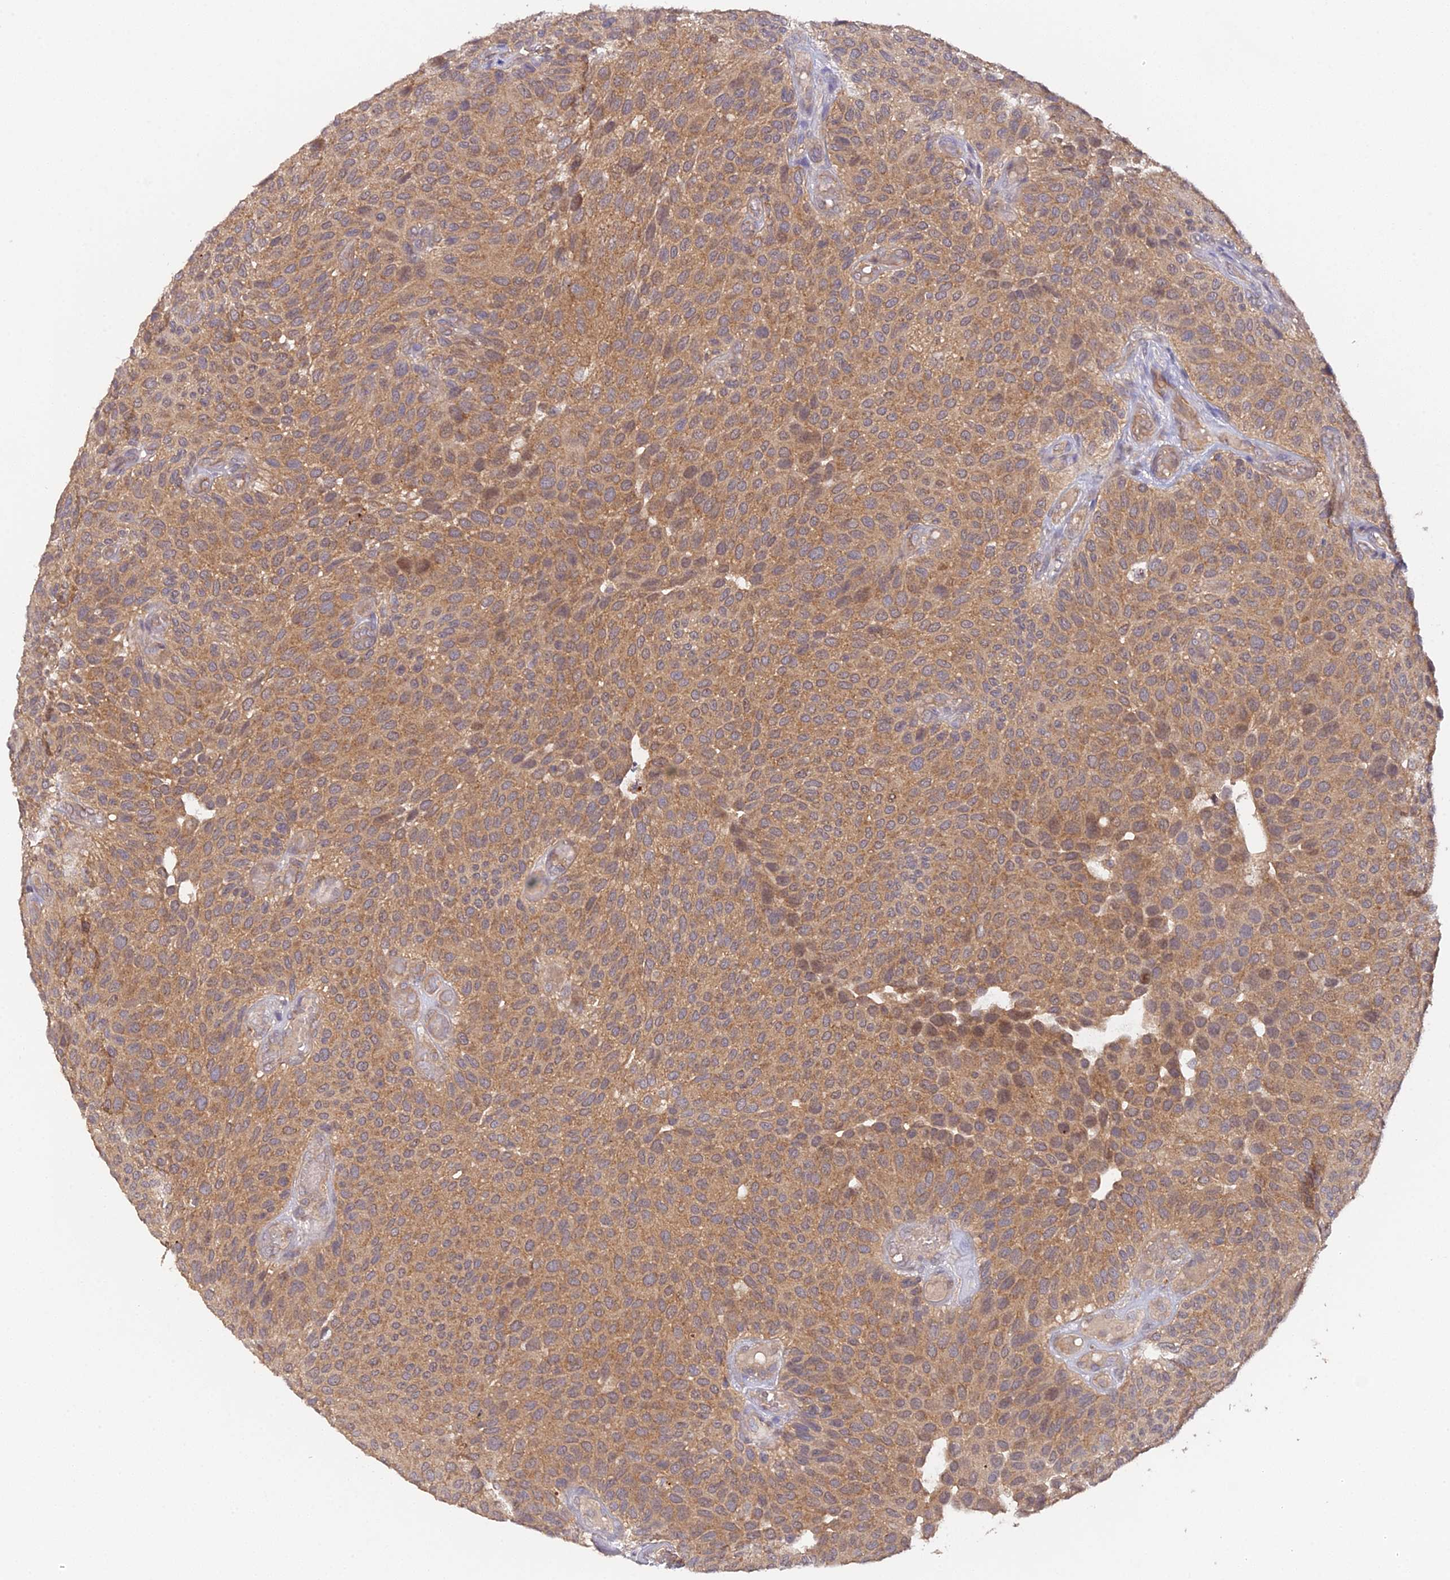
{"staining": {"intensity": "moderate", "quantity": ">75%", "location": "cytoplasmic/membranous"}, "tissue": "urothelial cancer", "cell_type": "Tumor cells", "image_type": "cancer", "snomed": [{"axis": "morphology", "description": "Urothelial carcinoma, Low grade"}, {"axis": "topography", "description": "Urinary bladder"}], "caption": "Human urothelial cancer stained for a protein (brown) exhibits moderate cytoplasmic/membranous positive staining in about >75% of tumor cells.", "gene": "TRIM26", "patient": {"sex": "male", "age": 89}}